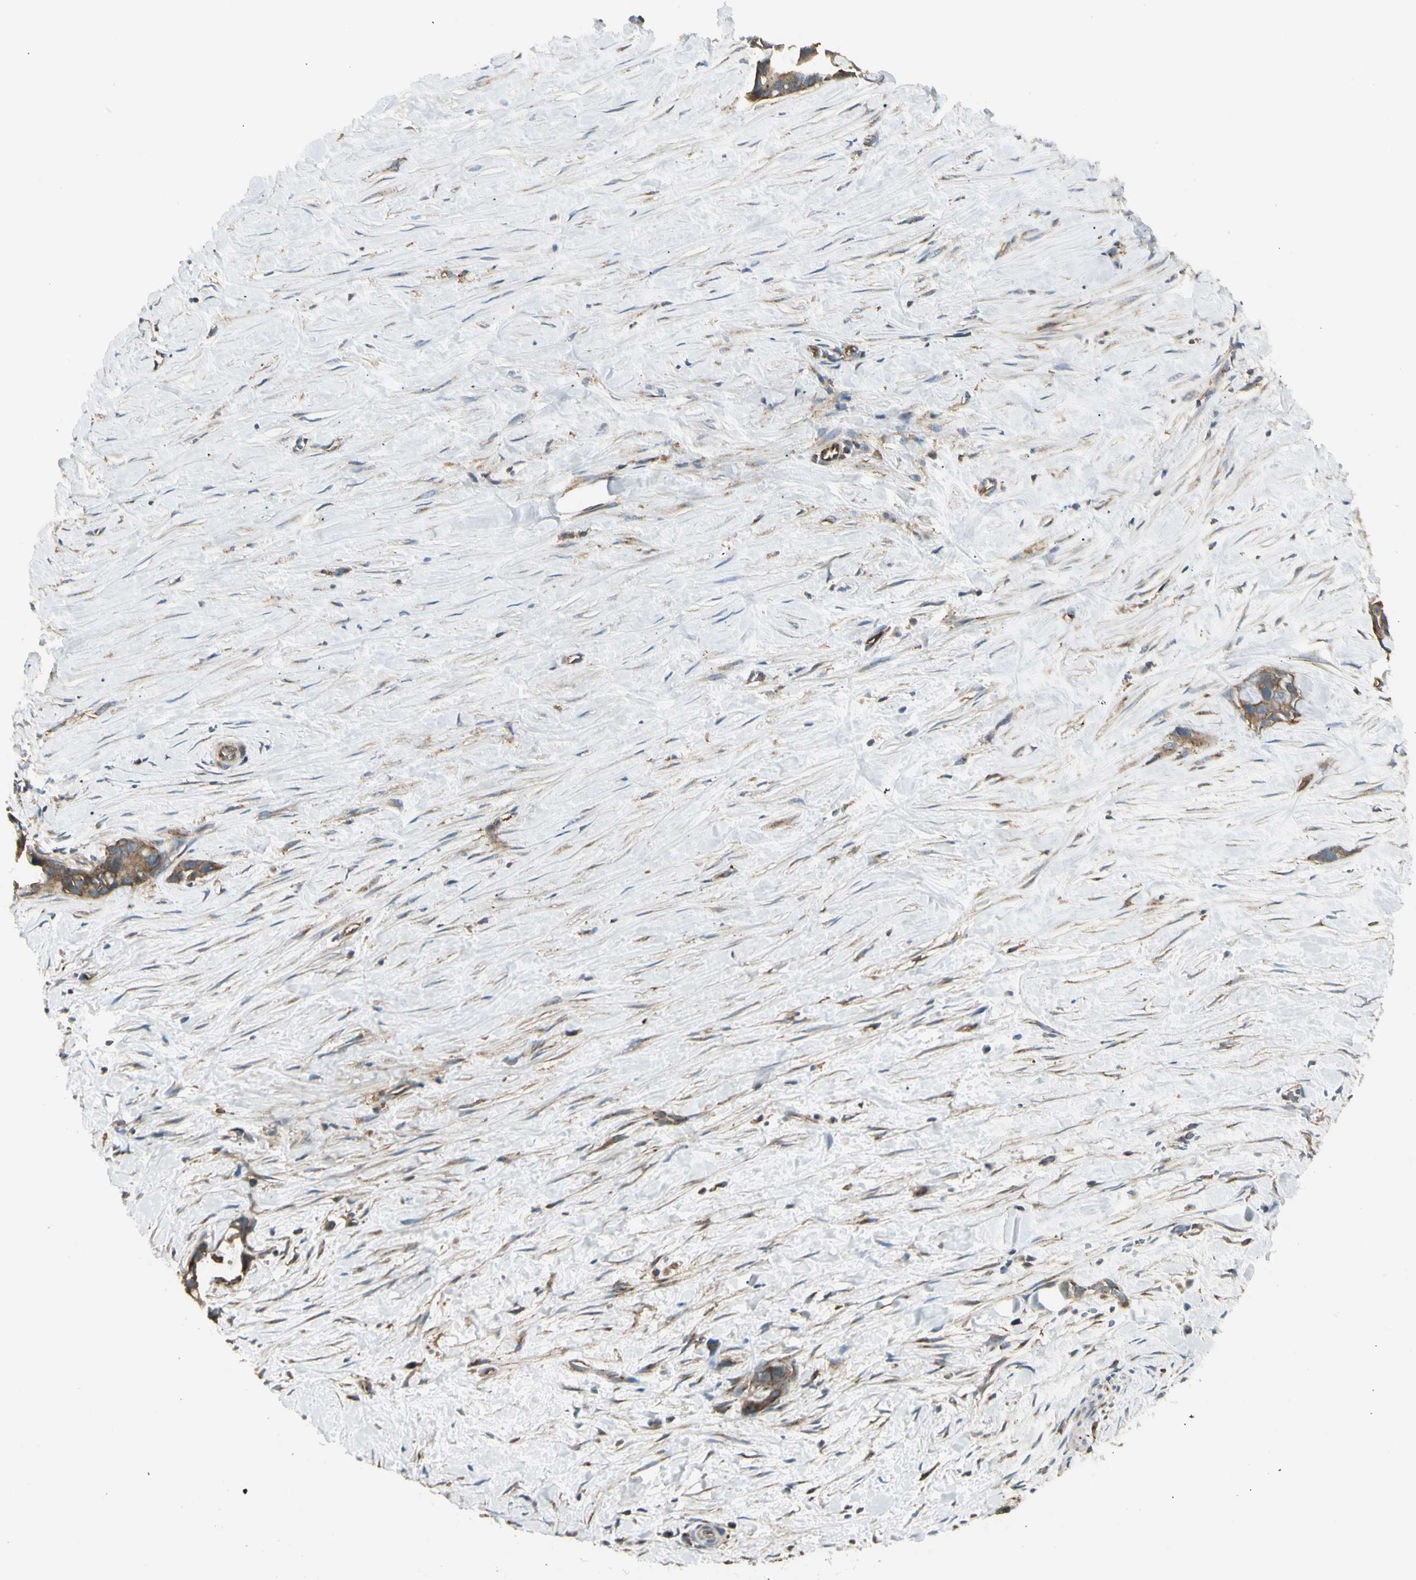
{"staining": {"intensity": "moderate", "quantity": ">75%", "location": "cytoplasmic/membranous"}, "tissue": "liver cancer", "cell_type": "Tumor cells", "image_type": "cancer", "snomed": [{"axis": "morphology", "description": "Cholangiocarcinoma"}, {"axis": "topography", "description": "Liver"}], "caption": "High-magnification brightfield microscopy of cholangiocarcinoma (liver) stained with DAB (brown) and counterstained with hematoxylin (blue). tumor cells exhibit moderate cytoplasmic/membranous staining is seen in approximately>75% of cells. (DAB (3,3'-diaminobenzidine) IHC with brightfield microscopy, high magnification).", "gene": "AGFG1", "patient": {"sex": "female", "age": 55}}